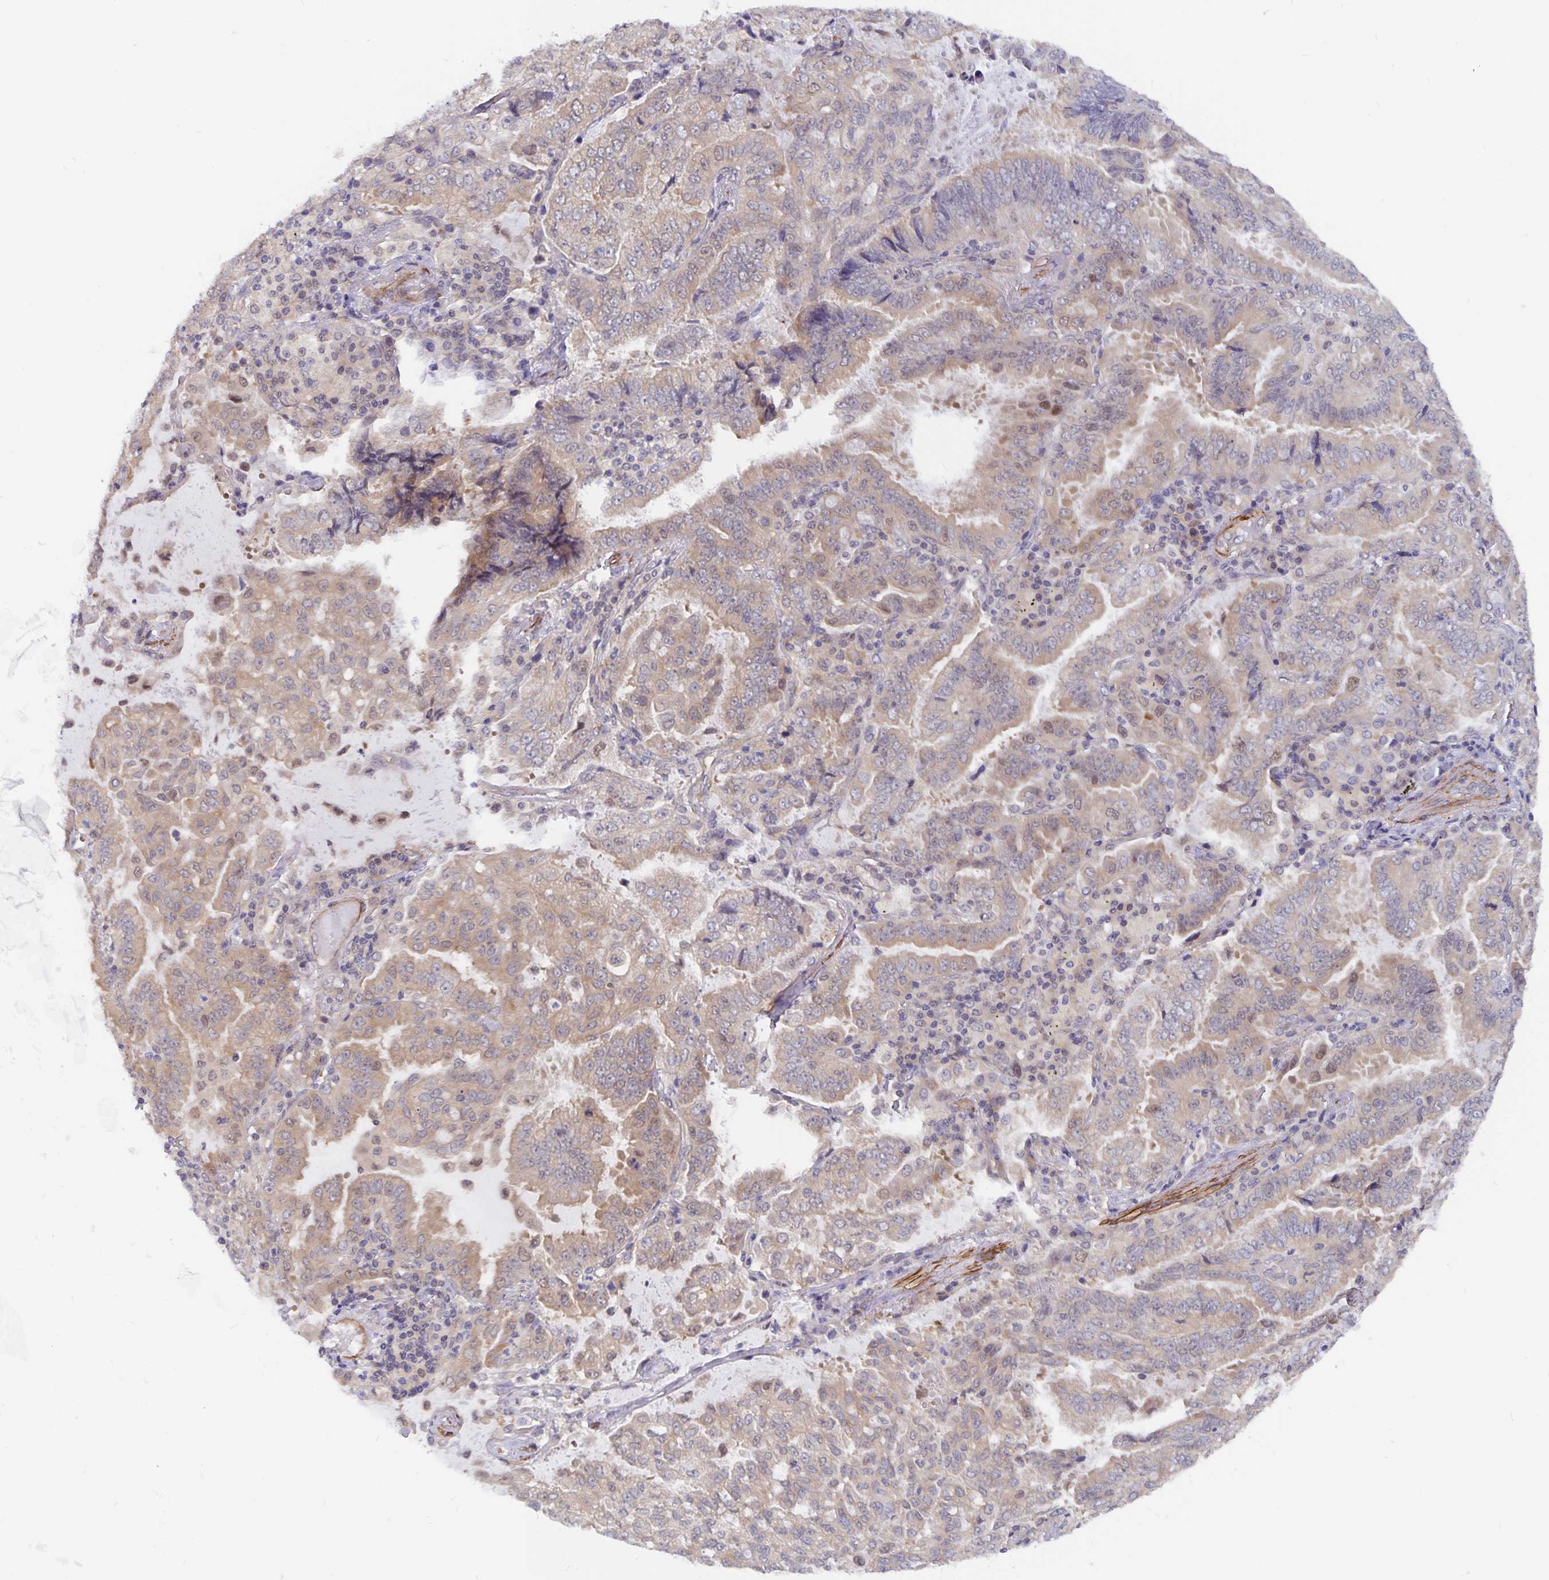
{"staining": {"intensity": "weak", "quantity": "25%-75%", "location": "cytoplasmic/membranous,nuclear"}, "tissue": "lung cancer", "cell_type": "Tumor cells", "image_type": "cancer", "snomed": [{"axis": "morphology", "description": "Aneuploidy"}, {"axis": "morphology", "description": "Adenocarcinoma, NOS"}, {"axis": "morphology", "description": "Adenocarcinoma, metastatic, NOS"}, {"axis": "topography", "description": "Lymph node"}, {"axis": "topography", "description": "Lung"}], "caption": "A brown stain shows weak cytoplasmic/membranous and nuclear staining of a protein in lung adenocarcinoma tumor cells. (DAB IHC with brightfield microscopy, high magnification).", "gene": "BAG6", "patient": {"sex": "female", "age": 48}}